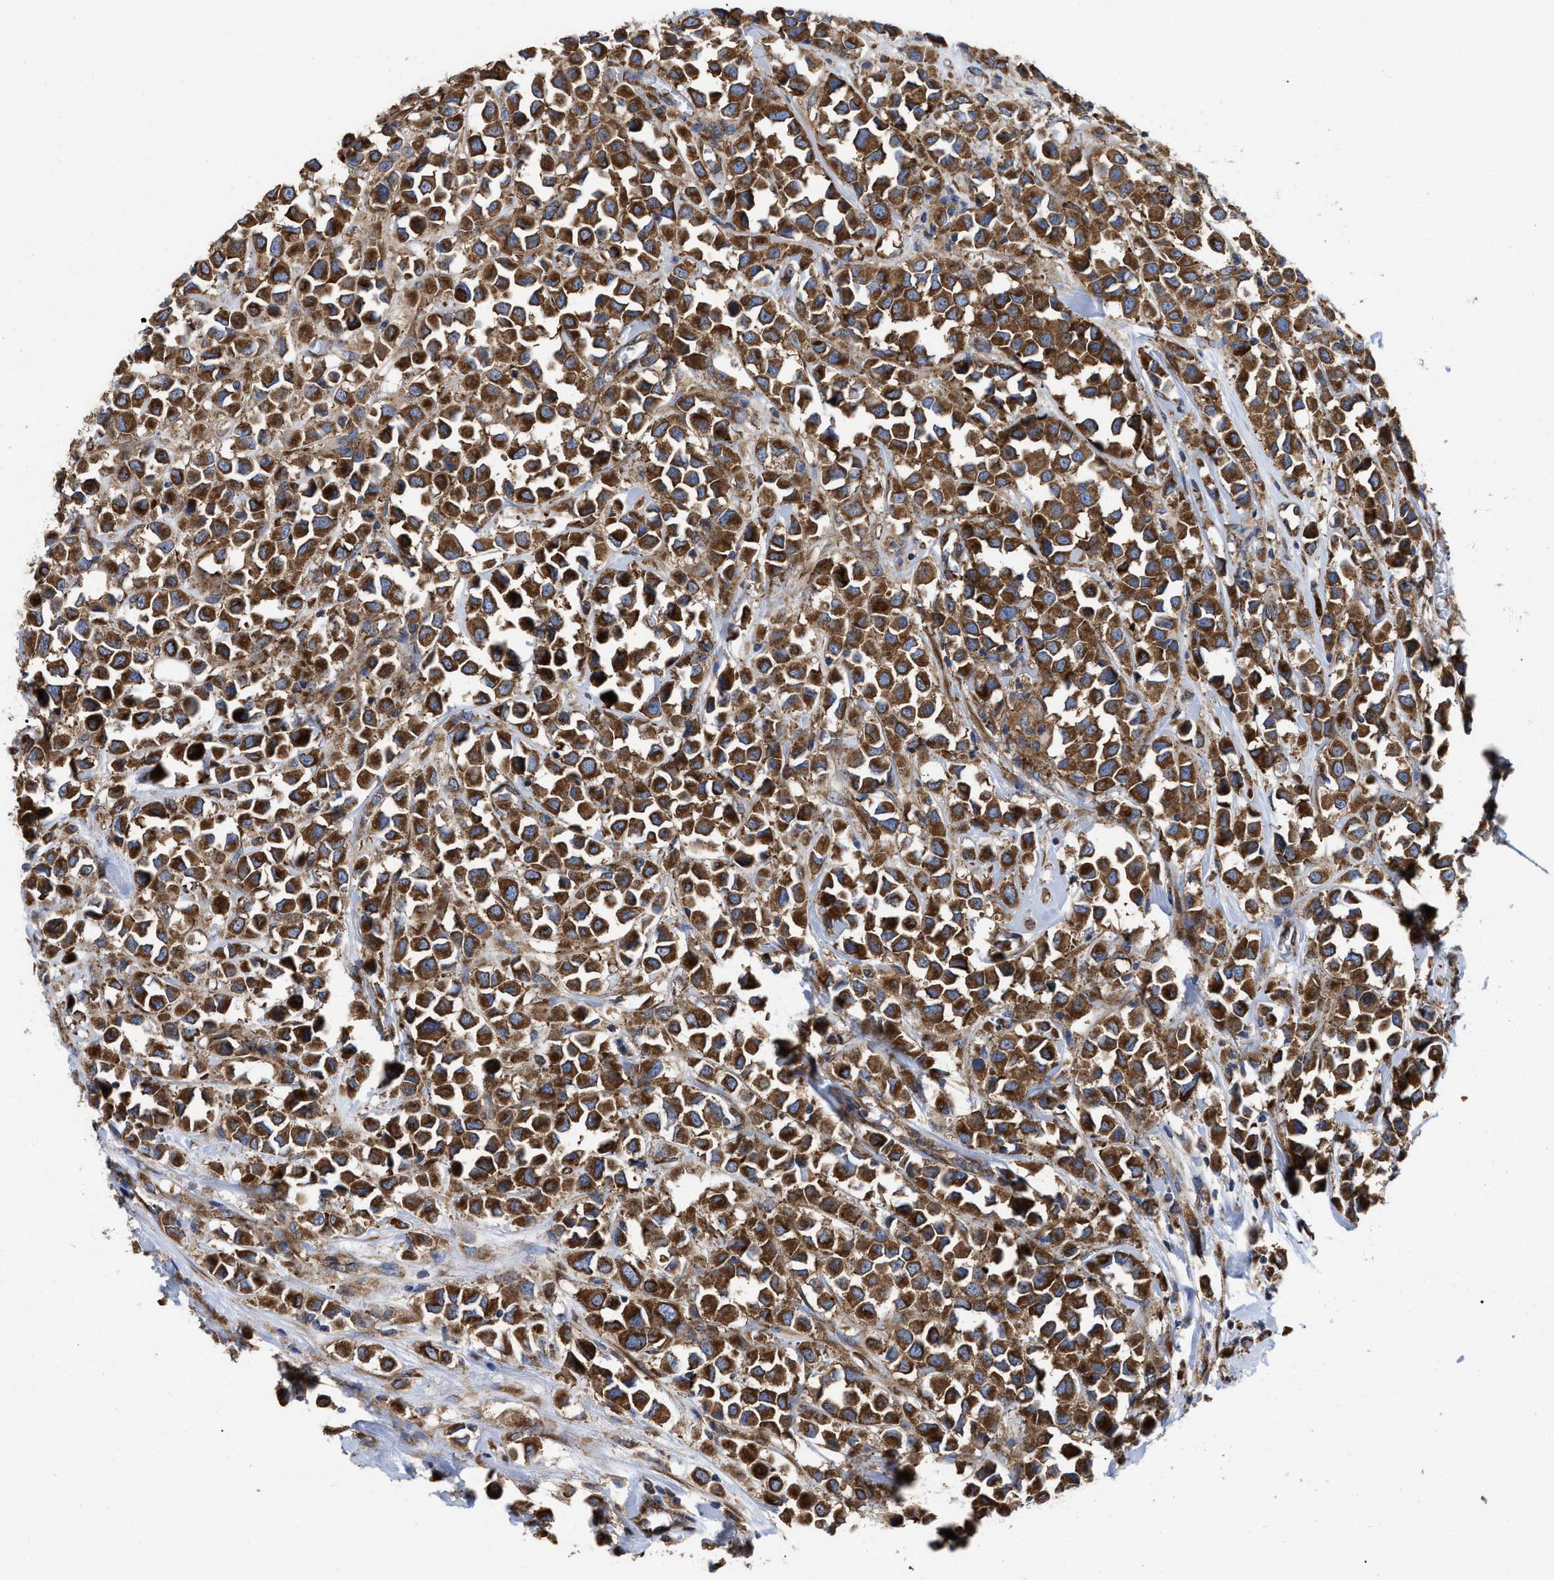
{"staining": {"intensity": "strong", "quantity": ">75%", "location": "cytoplasmic/membranous"}, "tissue": "breast cancer", "cell_type": "Tumor cells", "image_type": "cancer", "snomed": [{"axis": "morphology", "description": "Duct carcinoma"}, {"axis": "topography", "description": "Breast"}], "caption": "Infiltrating ductal carcinoma (breast) was stained to show a protein in brown. There is high levels of strong cytoplasmic/membranous expression in approximately >75% of tumor cells.", "gene": "FAM120A", "patient": {"sex": "female", "age": 61}}